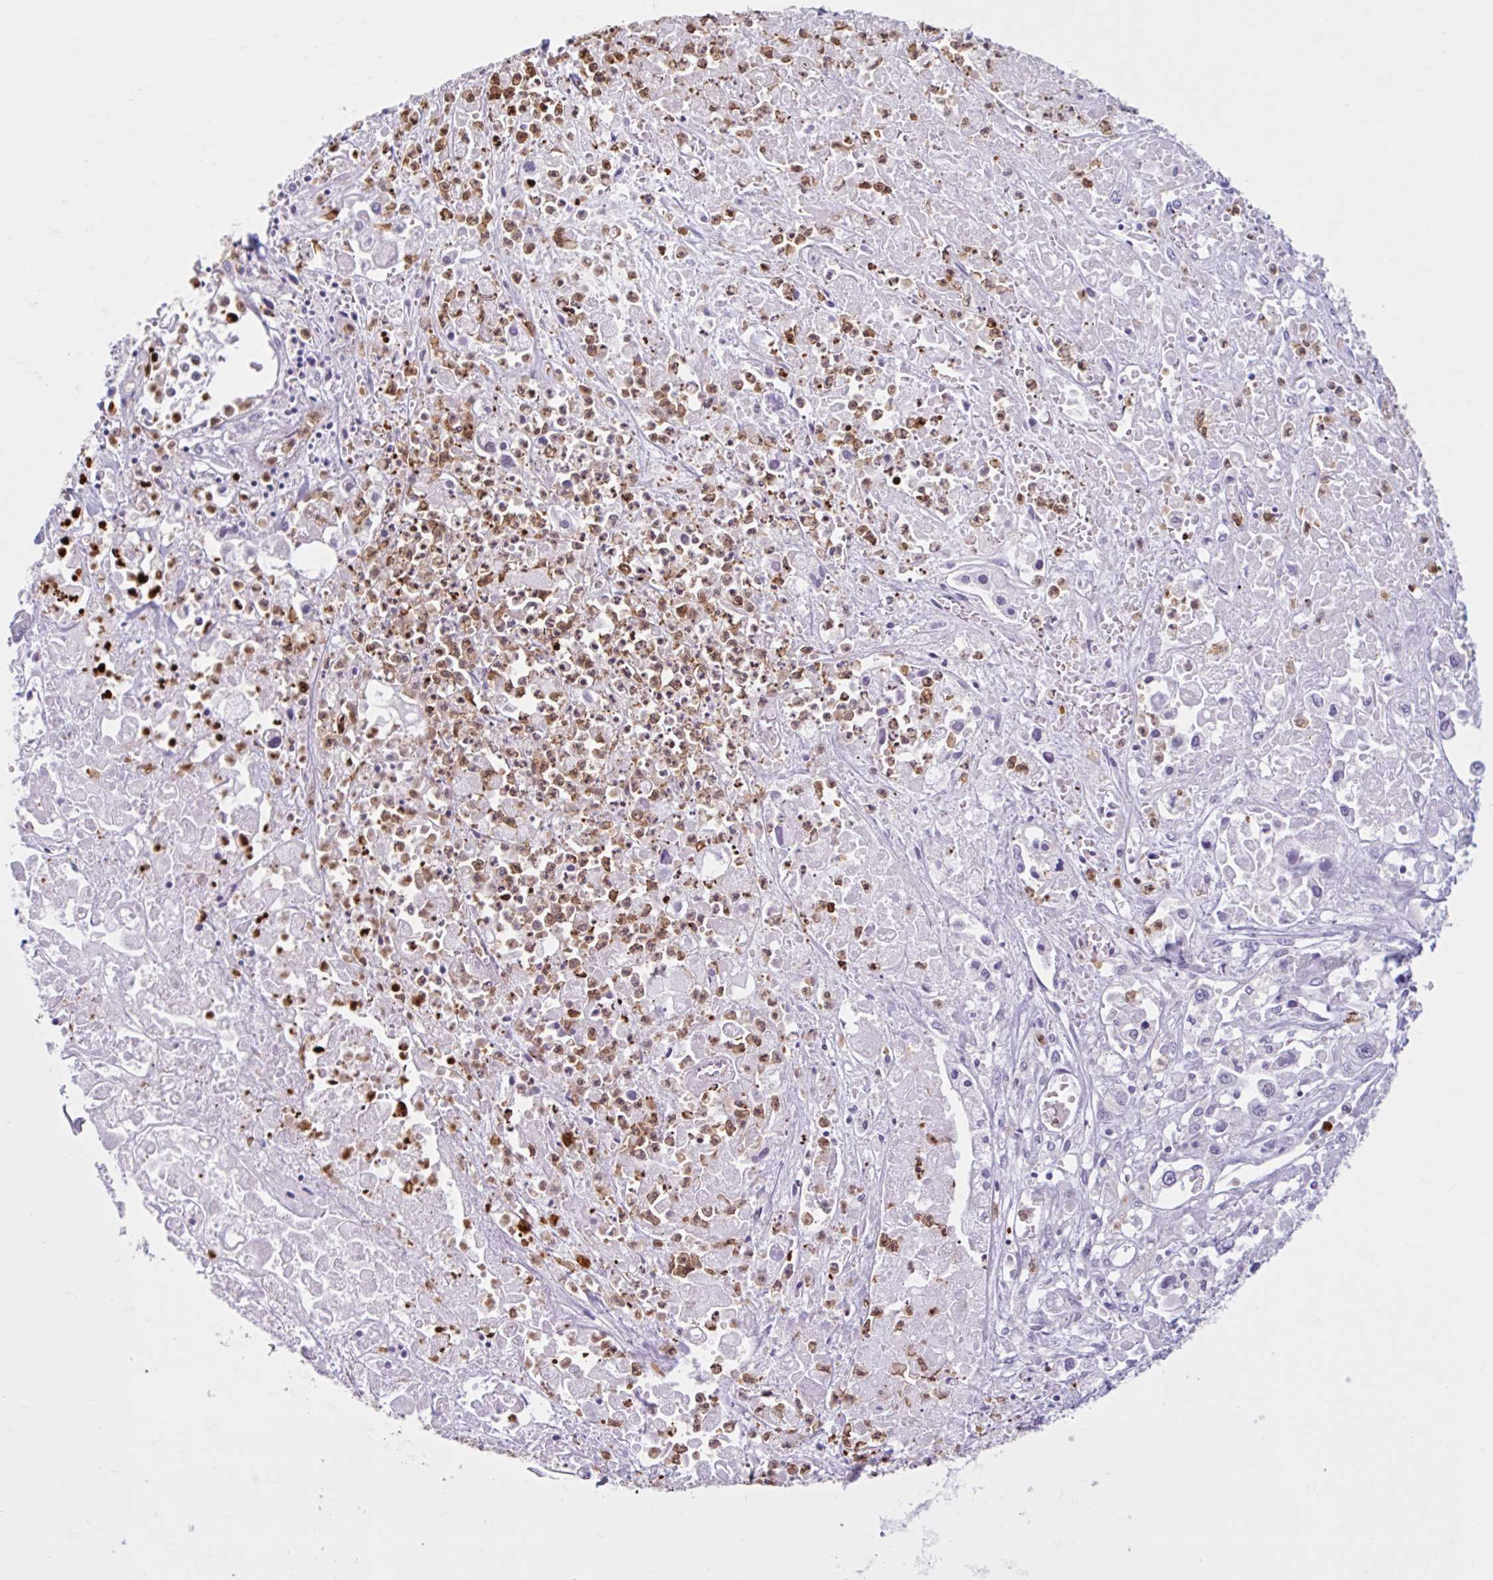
{"staining": {"intensity": "negative", "quantity": "none", "location": "none"}, "tissue": "pancreatic cancer", "cell_type": "Tumor cells", "image_type": "cancer", "snomed": [{"axis": "morphology", "description": "Adenocarcinoma, NOS"}, {"axis": "topography", "description": "Pancreas"}], "caption": "The micrograph exhibits no significant staining in tumor cells of pancreatic cancer. Brightfield microscopy of immunohistochemistry stained with DAB (3,3'-diaminobenzidine) (brown) and hematoxylin (blue), captured at high magnification.", "gene": "CEP120", "patient": {"sex": "male", "age": 71}}